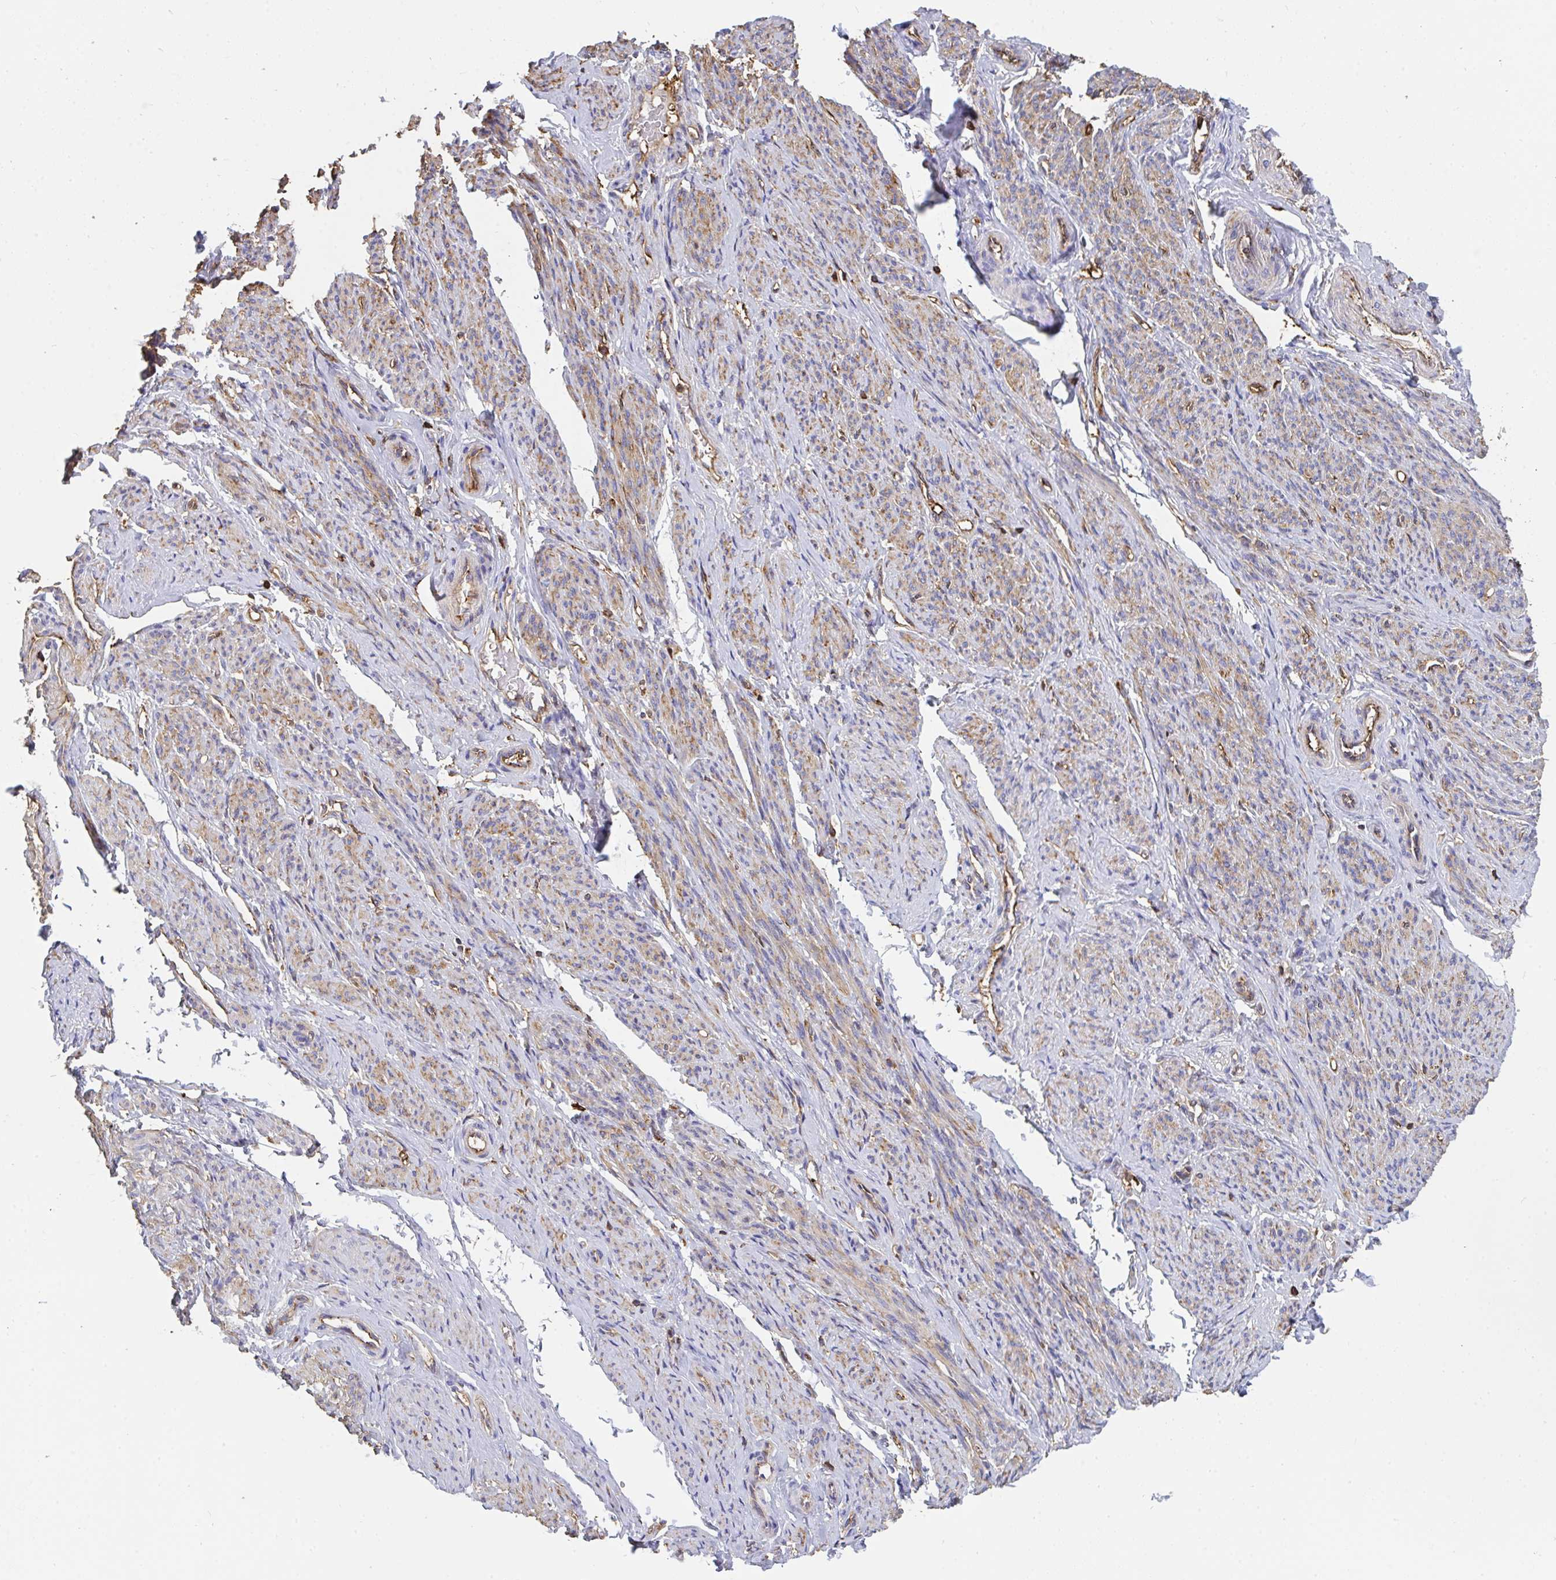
{"staining": {"intensity": "weak", "quantity": "25%-75%", "location": "cytoplasmic/membranous"}, "tissue": "smooth muscle", "cell_type": "Smooth muscle cells", "image_type": "normal", "snomed": [{"axis": "morphology", "description": "Normal tissue, NOS"}, {"axis": "topography", "description": "Smooth muscle"}], "caption": "Approximately 25%-75% of smooth muscle cells in unremarkable smooth muscle reveal weak cytoplasmic/membranous protein staining as visualized by brown immunohistochemical staining.", "gene": "CFL1", "patient": {"sex": "female", "age": 65}}